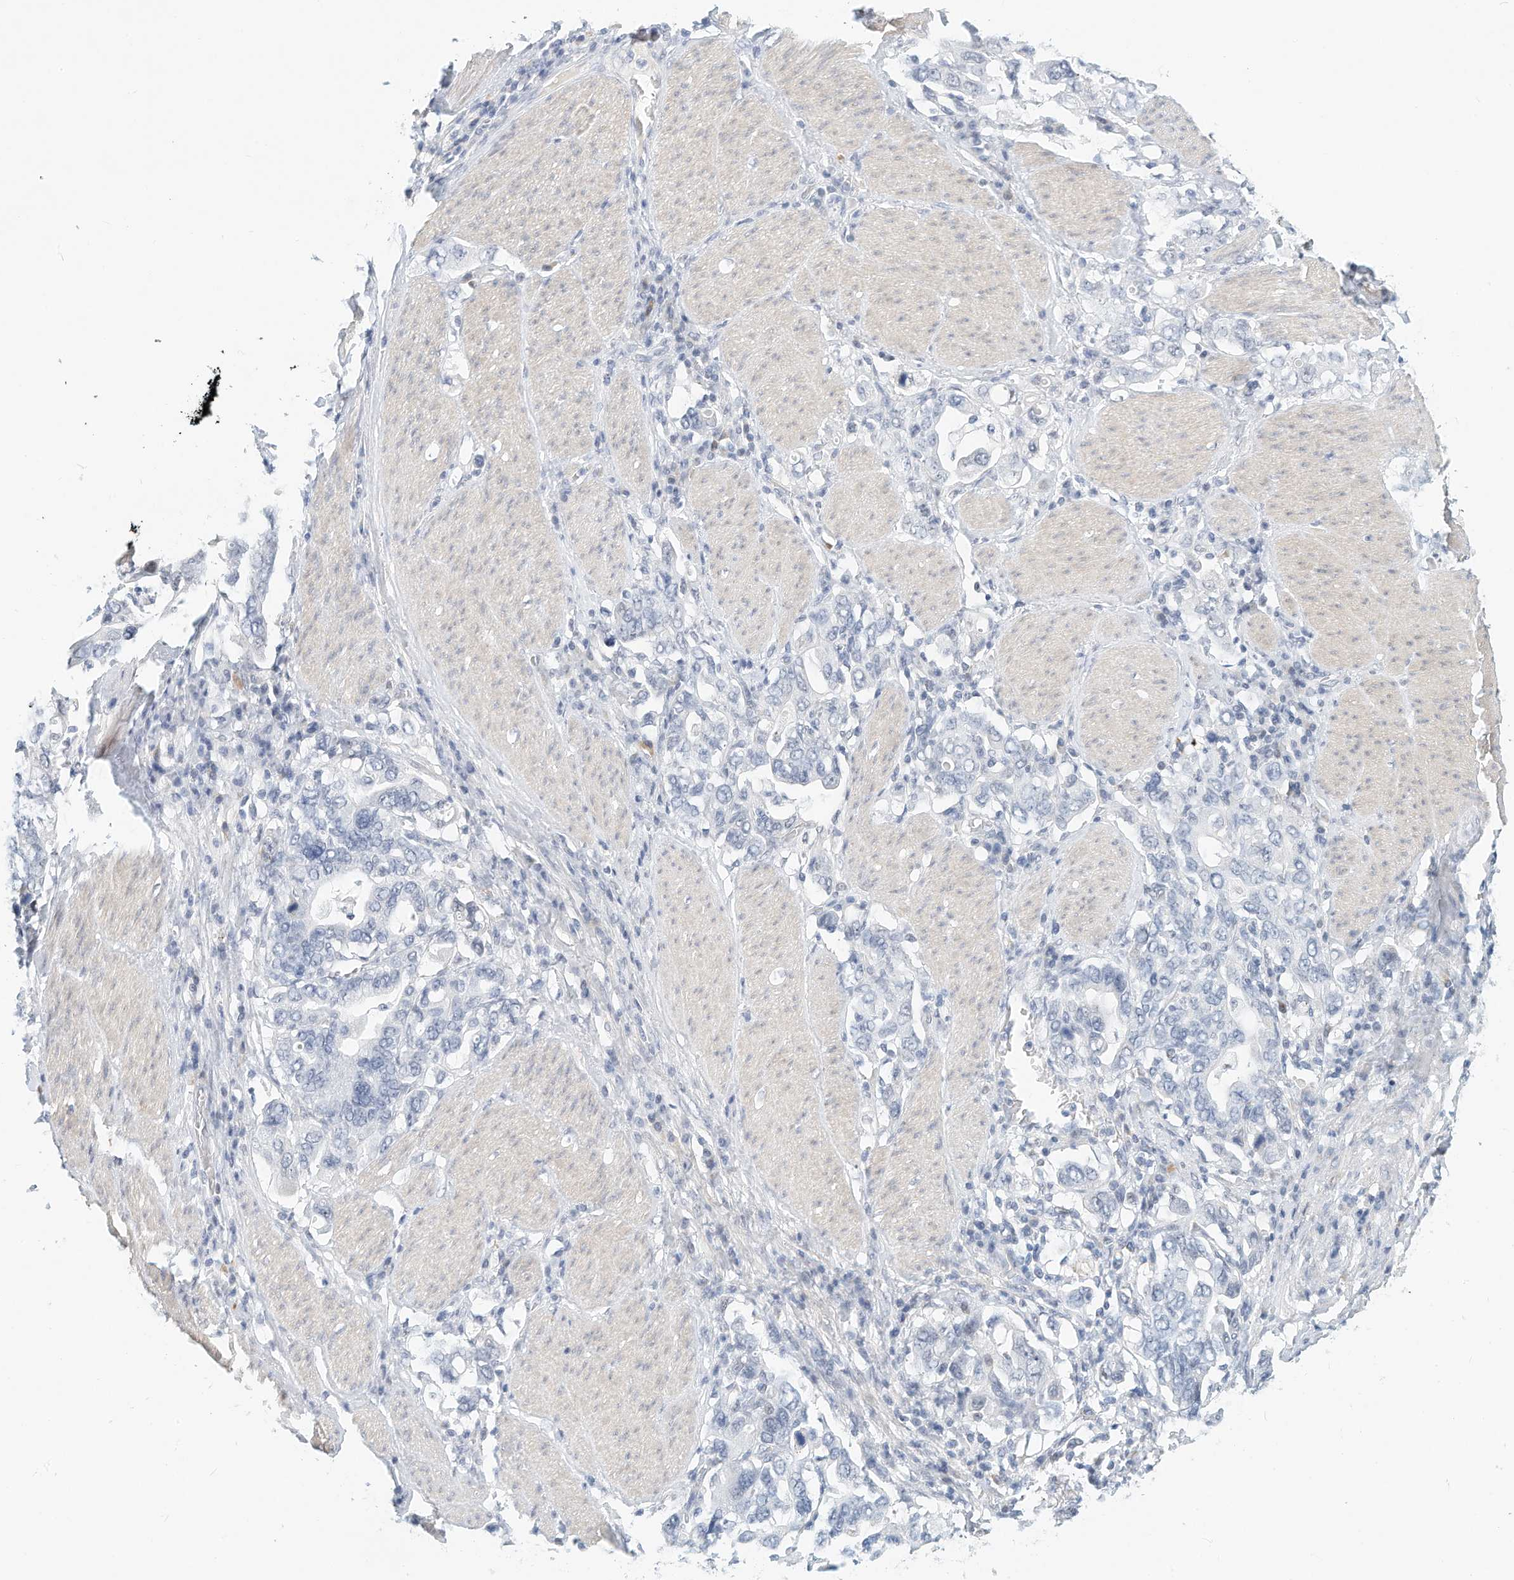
{"staining": {"intensity": "negative", "quantity": "none", "location": "none"}, "tissue": "stomach cancer", "cell_type": "Tumor cells", "image_type": "cancer", "snomed": [{"axis": "morphology", "description": "Adenocarcinoma, NOS"}, {"axis": "topography", "description": "Stomach, upper"}], "caption": "Tumor cells are negative for brown protein staining in adenocarcinoma (stomach).", "gene": "ARHGAP28", "patient": {"sex": "male", "age": 62}}